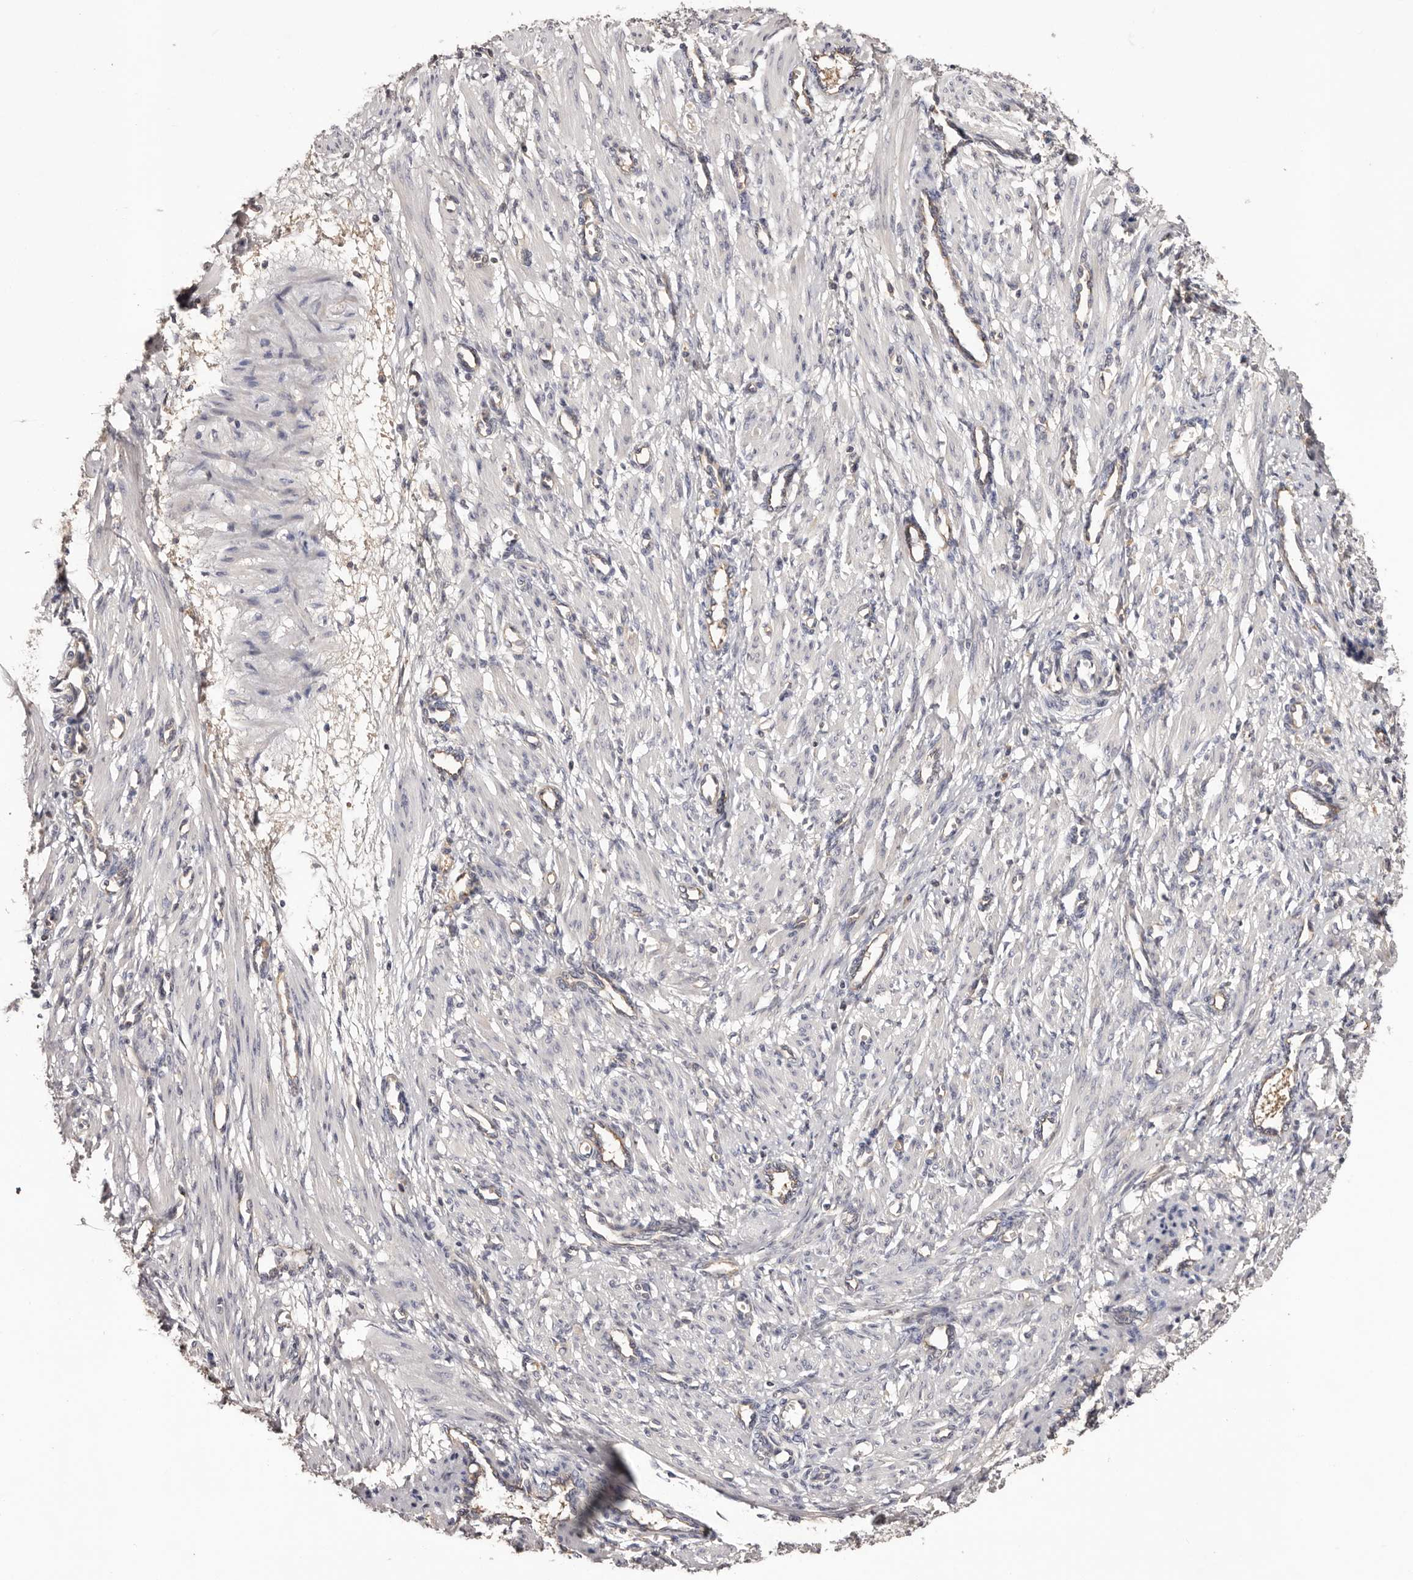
{"staining": {"intensity": "negative", "quantity": "none", "location": "none"}, "tissue": "smooth muscle", "cell_type": "Smooth muscle cells", "image_type": "normal", "snomed": [{"axis": "morphology", "description": "Normal tissue, NOS"}, {"axis": "topography", "description": "Endometrium"}], "caption": "An IHC micrograph of benign smooth muscle is shown. There is no staining in smooth muscle cells of smooth muscle. (Stains: DAB IHC with hematoxylin counter stain, Microscopy: brightfield microscopy at high magnification).", "gene": "LTV1", "patient": {"sex": "female", "age": 33}}